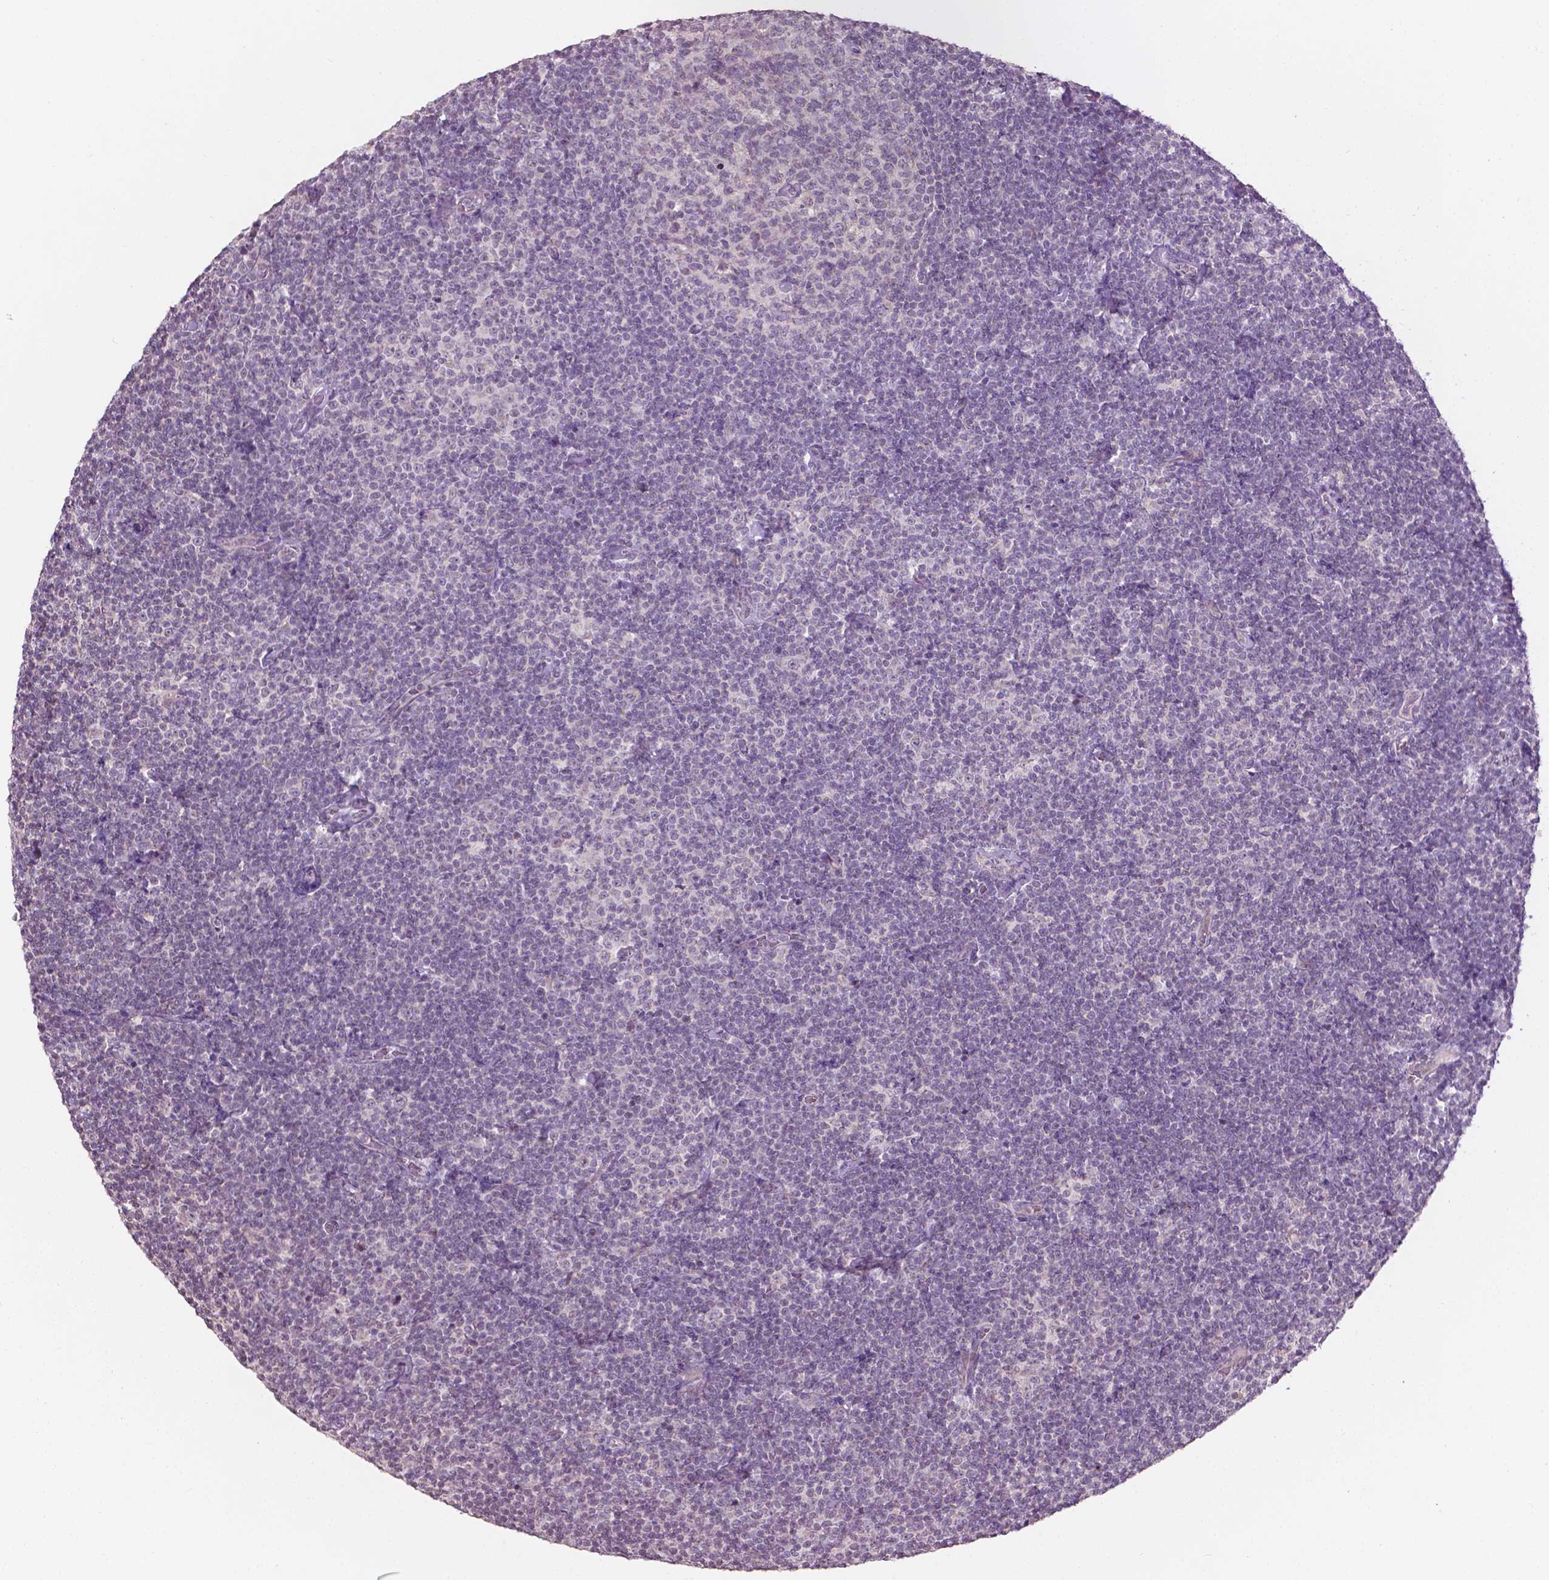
{"staining": {"intensity": "negative", "quantity": "none", "location": "none"}, "tissue": "lymphoma", "cell_type": "Tumor cells", "image_type": "cancer", "snomed": [{"axis": "morphology", "description": "Malignant lymphoma, non-Hodgkin's type, Low grade"}, {"axis": "topography", "description": "Lymph node"}], "caption": "DAB (3,3'-diaminobenzidine) immunohistochemical staining of malignant lymphoma, non-Hodgkin's type (low-grade) demonstrates no significant staining in tumor cells.", "gene": "NOS1AP", "patient": {"sex": "male", "age": 81}}